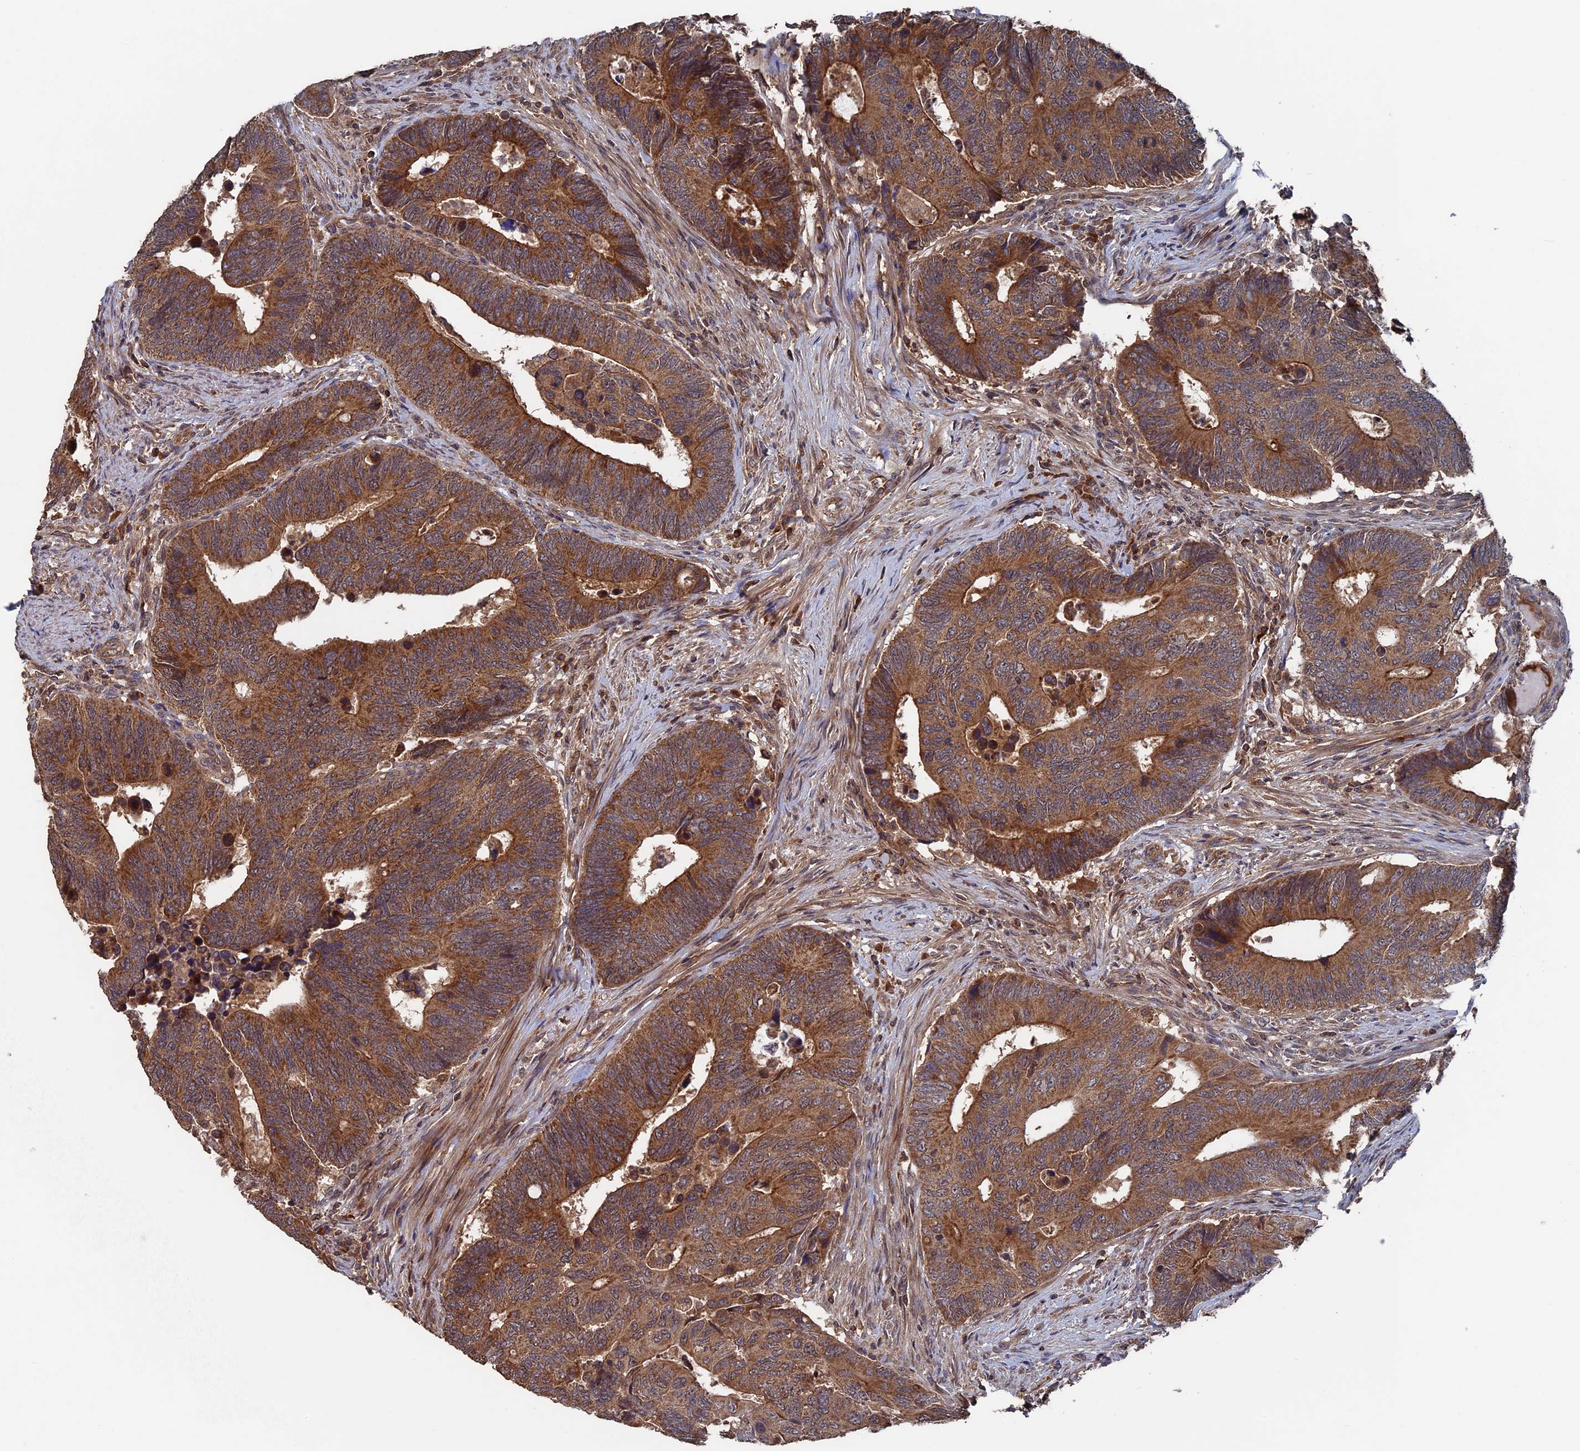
{"staining": {"intensity": "moderate", "quantity": ">75%", "location": "cytoplasmic/membranous"}, "tissue": "colorectal cancer", "cell_type": "Tumor cells", "image_type": "cancer", "snomed": [{"axis": "morphology", "description": "Adenocarcinoma, NOS"}, {"axis": "topography", "description": "Colon"}], "caption": "Tumor cells display moderate cytoplasmic/membranous positivity in approximately >75% of cells in adenocarcinoma (colorectal).", "gene": "RAB15", "patient": {"sex": "male", "age": 87}}